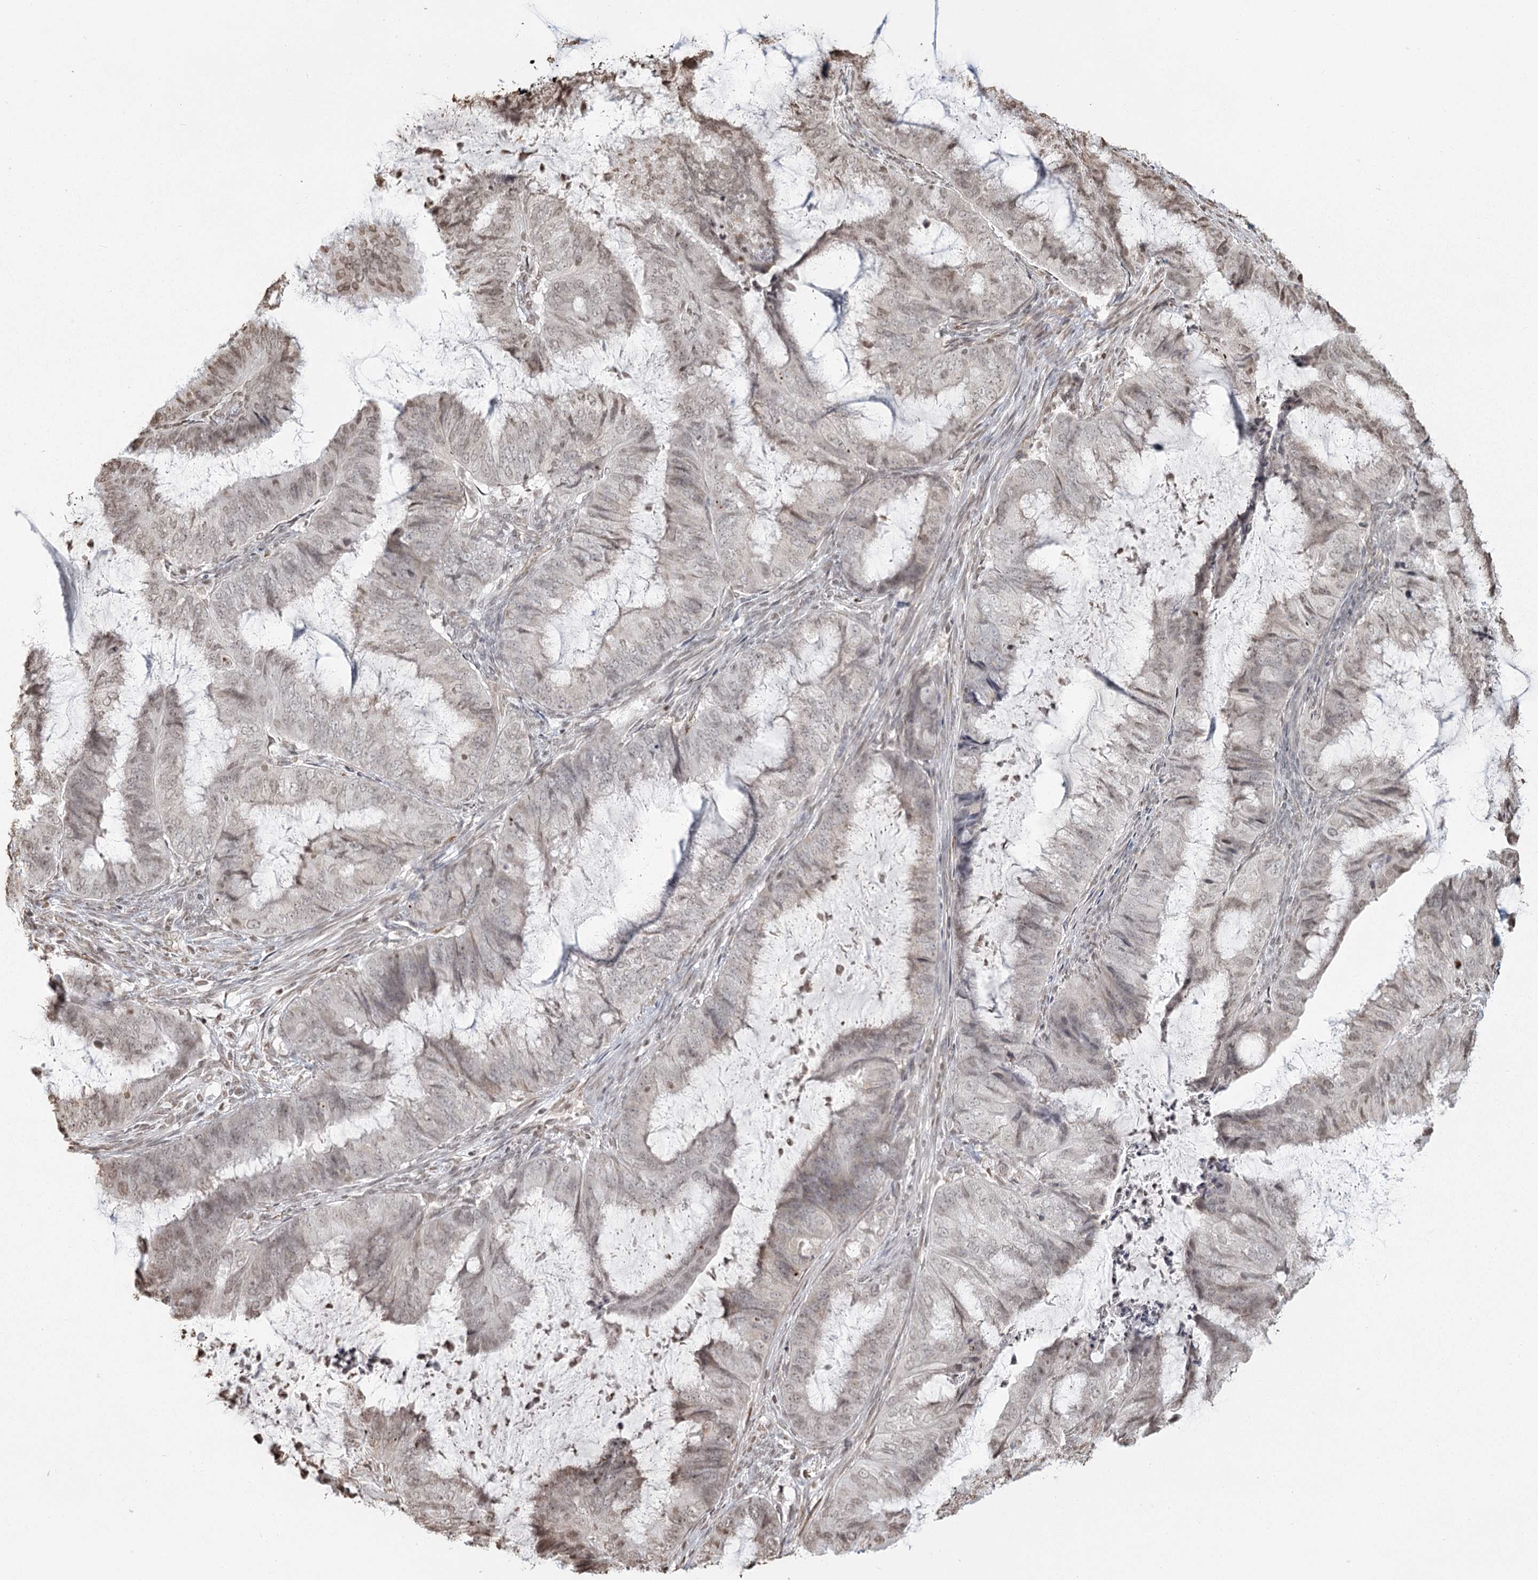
{"staining": {"intensity": "weak", "quantity": "<25%", "location": "nuclear"}, "tissue": "endometrial cancer", "cell_type": "Tumor cells", "image_type": "cancer", "snomed": [{"axis": "morphology", "description": "Adenocarcinoma, NOS"}, {"axis": "topography", "description": "Endometrium"}], "caption": "The immunohistochemistry (IHC) micrograph has no significant positivity in tumor cells of endometrial adenocarcinoma tissue.", "gene": "FAM13A", "patient": {"sex": "female", "age": 81}}